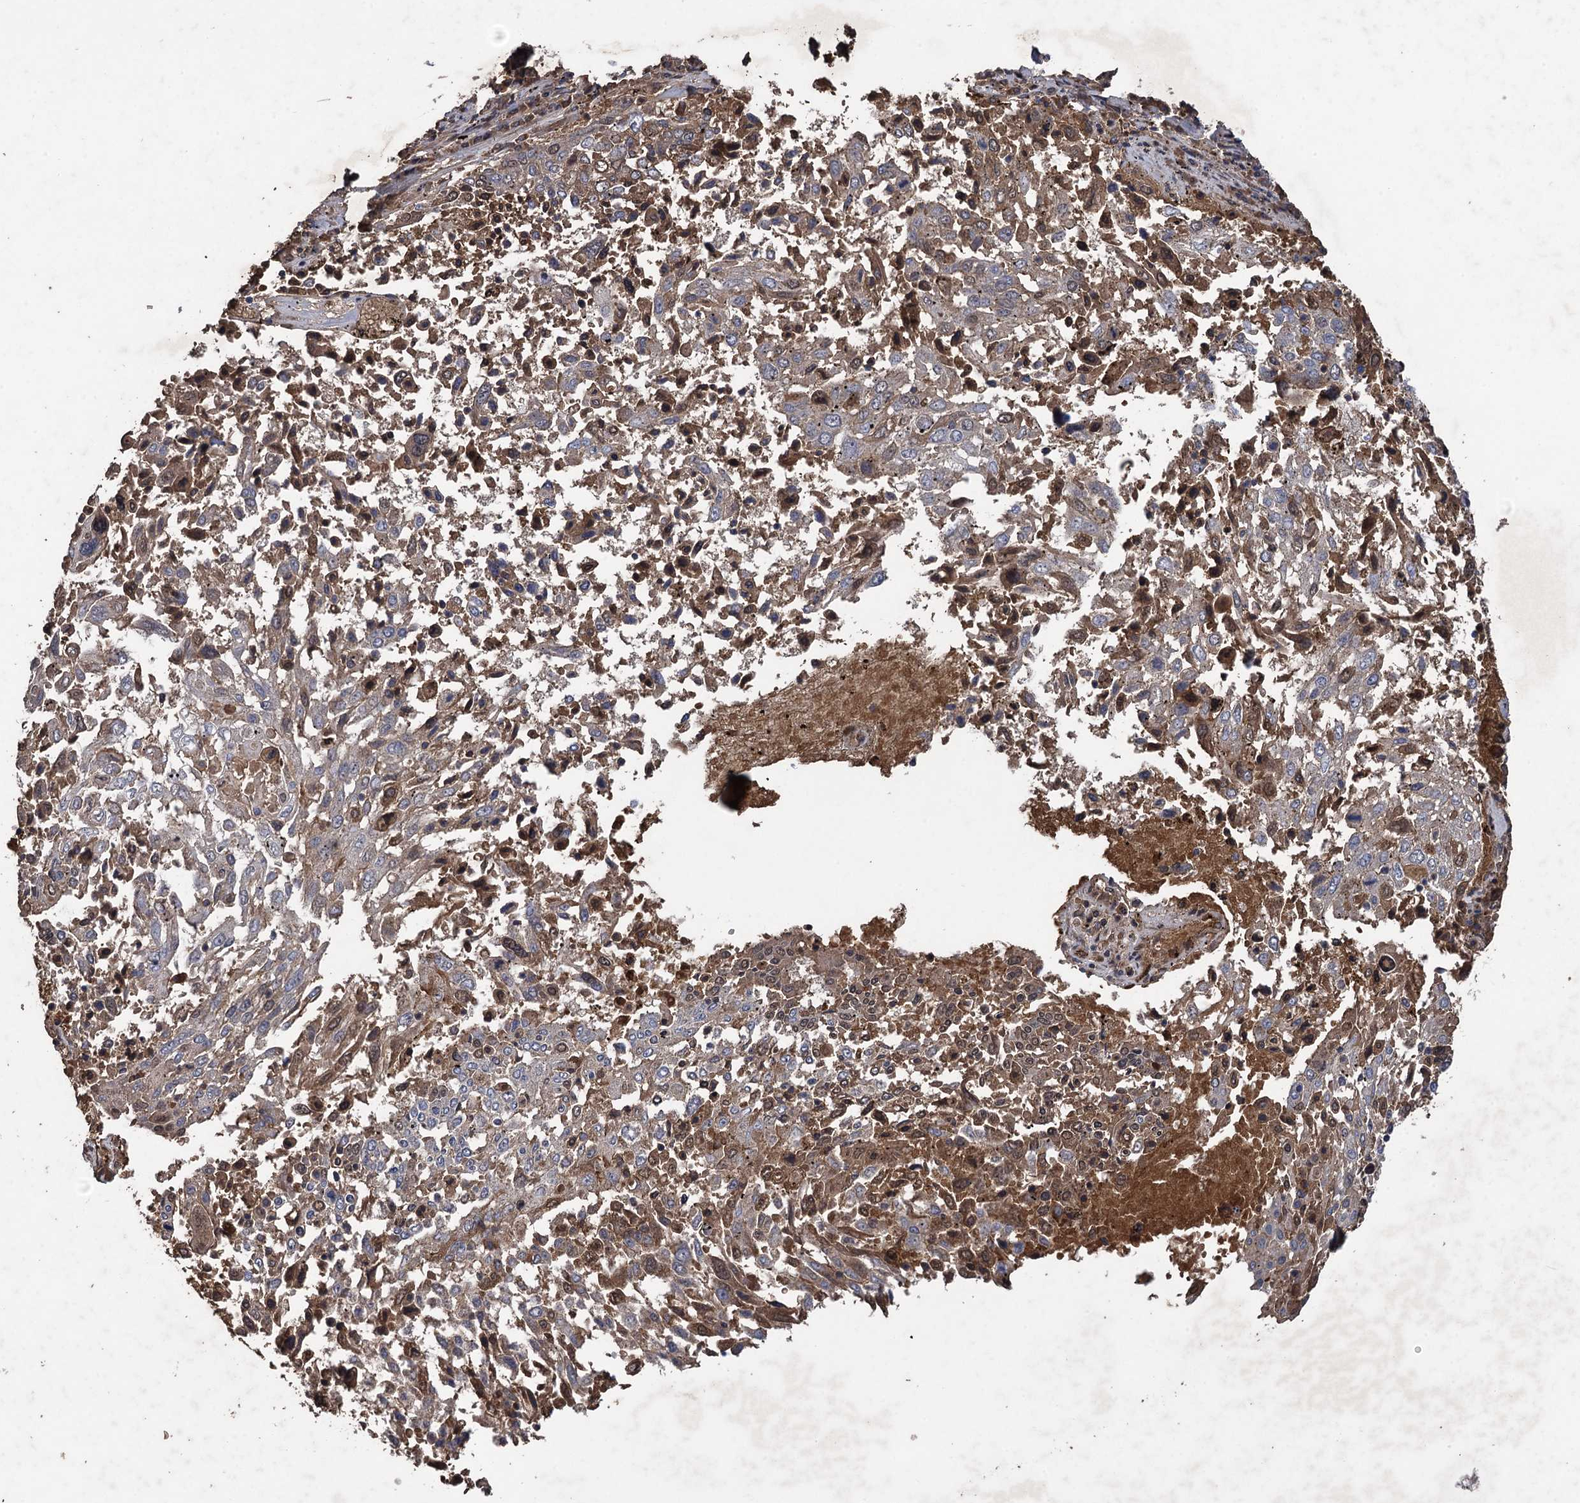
{"staining": {"intensity": "weak", "quantity": "25%-75%", "location": "cytoplasmic/membranous"}, "tissue": "lung cancer", "cell_type": "Tumor cells", "image_type": "cancer", "snomed": [{"axis": "morphology", "description": "Squamous cell carcinoma, NOS"}, {"axis": "topography", "description": "Lung"}], "caption": "Protein staining exhibits weak cytoplasmic/membranous positivity in approximately 25%-75% of tumor cells in lung cancer.", "gene": "TXNDC11", "patient": {"sex": "male", "age": 65}}